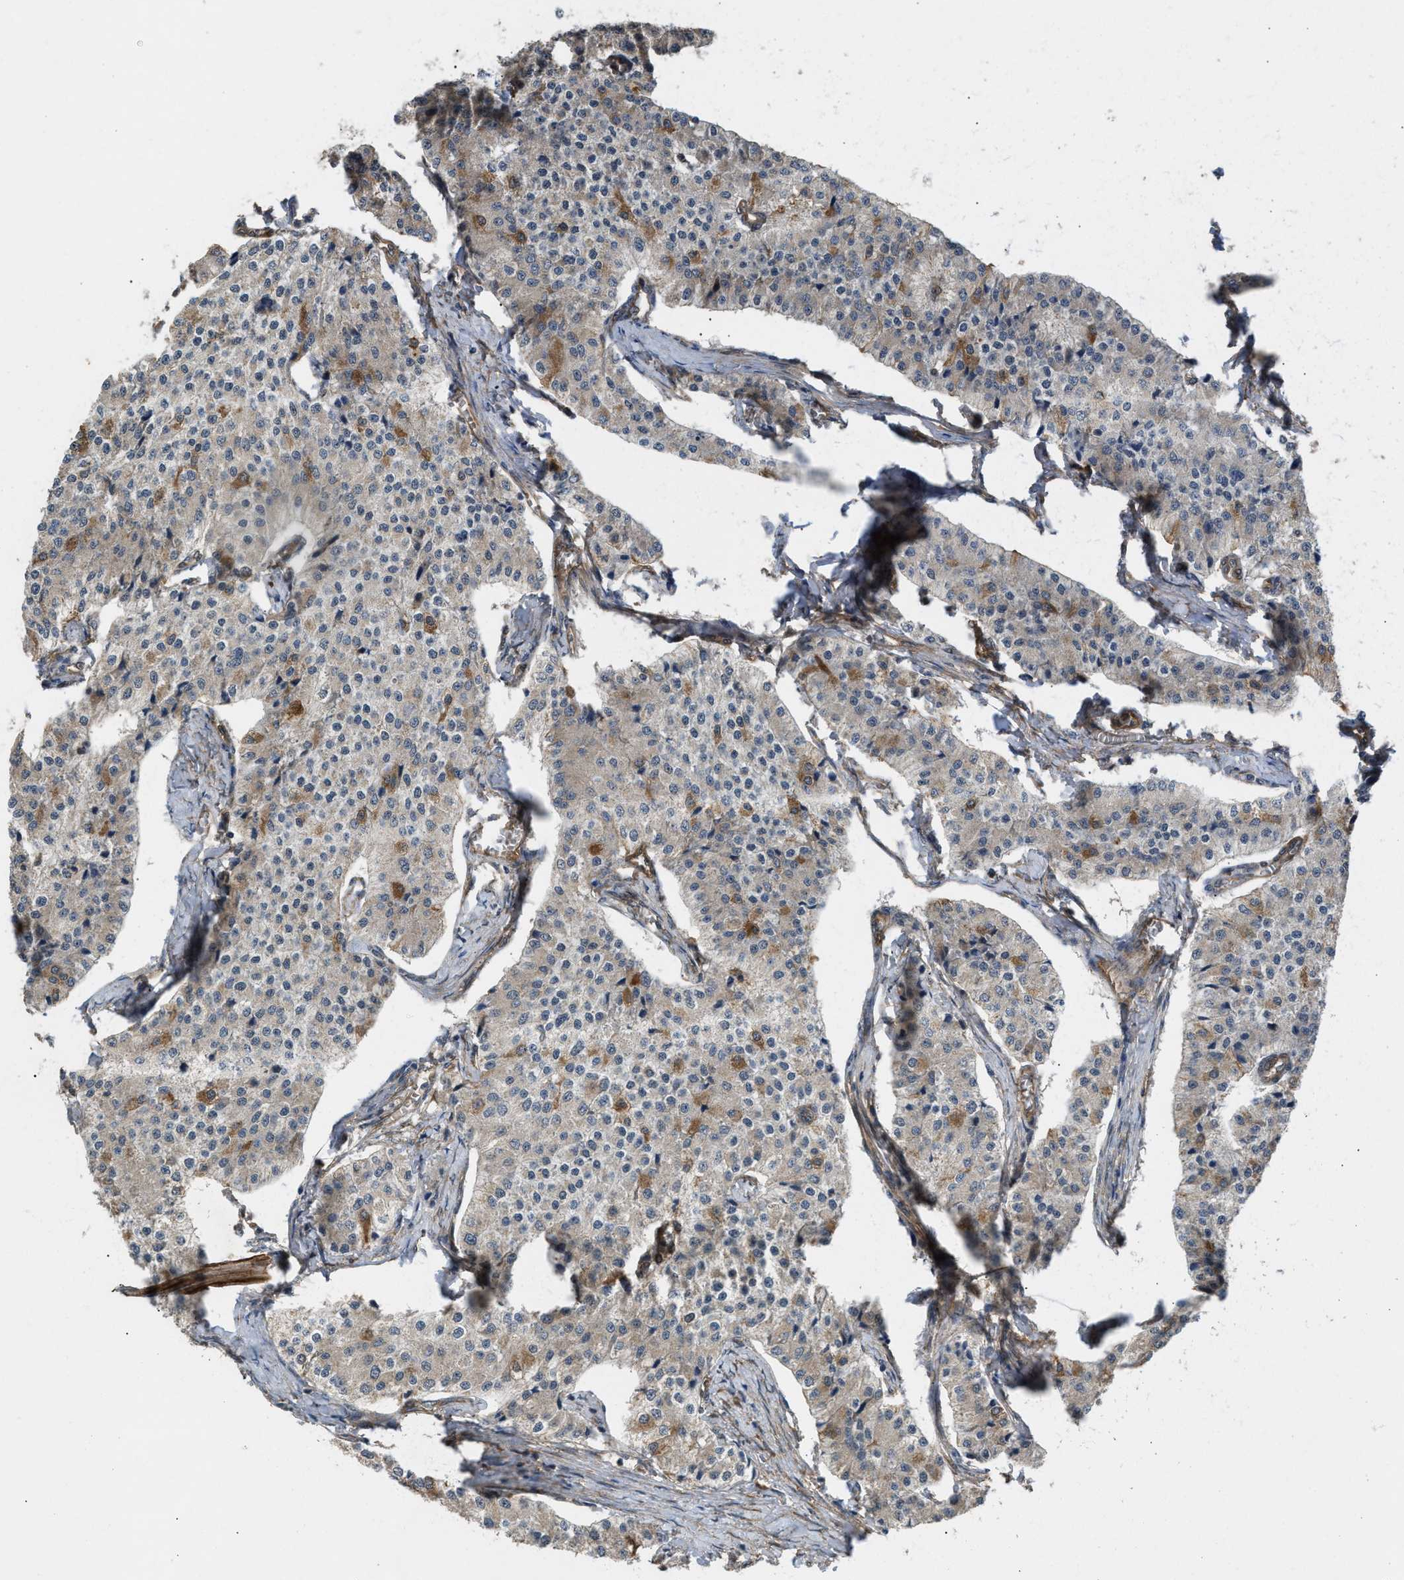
{"staining": {"intensity": "moderate", "quantity": "<25%", "location": "cytoplasmic/membranous"}, "tissue": "carcinoid", "cell_type": "Tumor cells", "image_type": "cancer", "snomed": [{"axis": "morphology", "description": "Carcinoid, malignant, NOS"}, {"axis": "topography", "description": "Colon"}], "caption": "Immunohistochemistry (IHC) photomicrograph of neoplastic tissue: carcinoid (malignant) stained using immunohistochemistry demonstrates low levels of moderate protein expression localized specifically in the cytoplasmic/membranous of tumor cells, appearing as a cytoplasmic/membranous brown color.", "gene": "BAG3", "patient": {"sex": "female", "age": 52}}